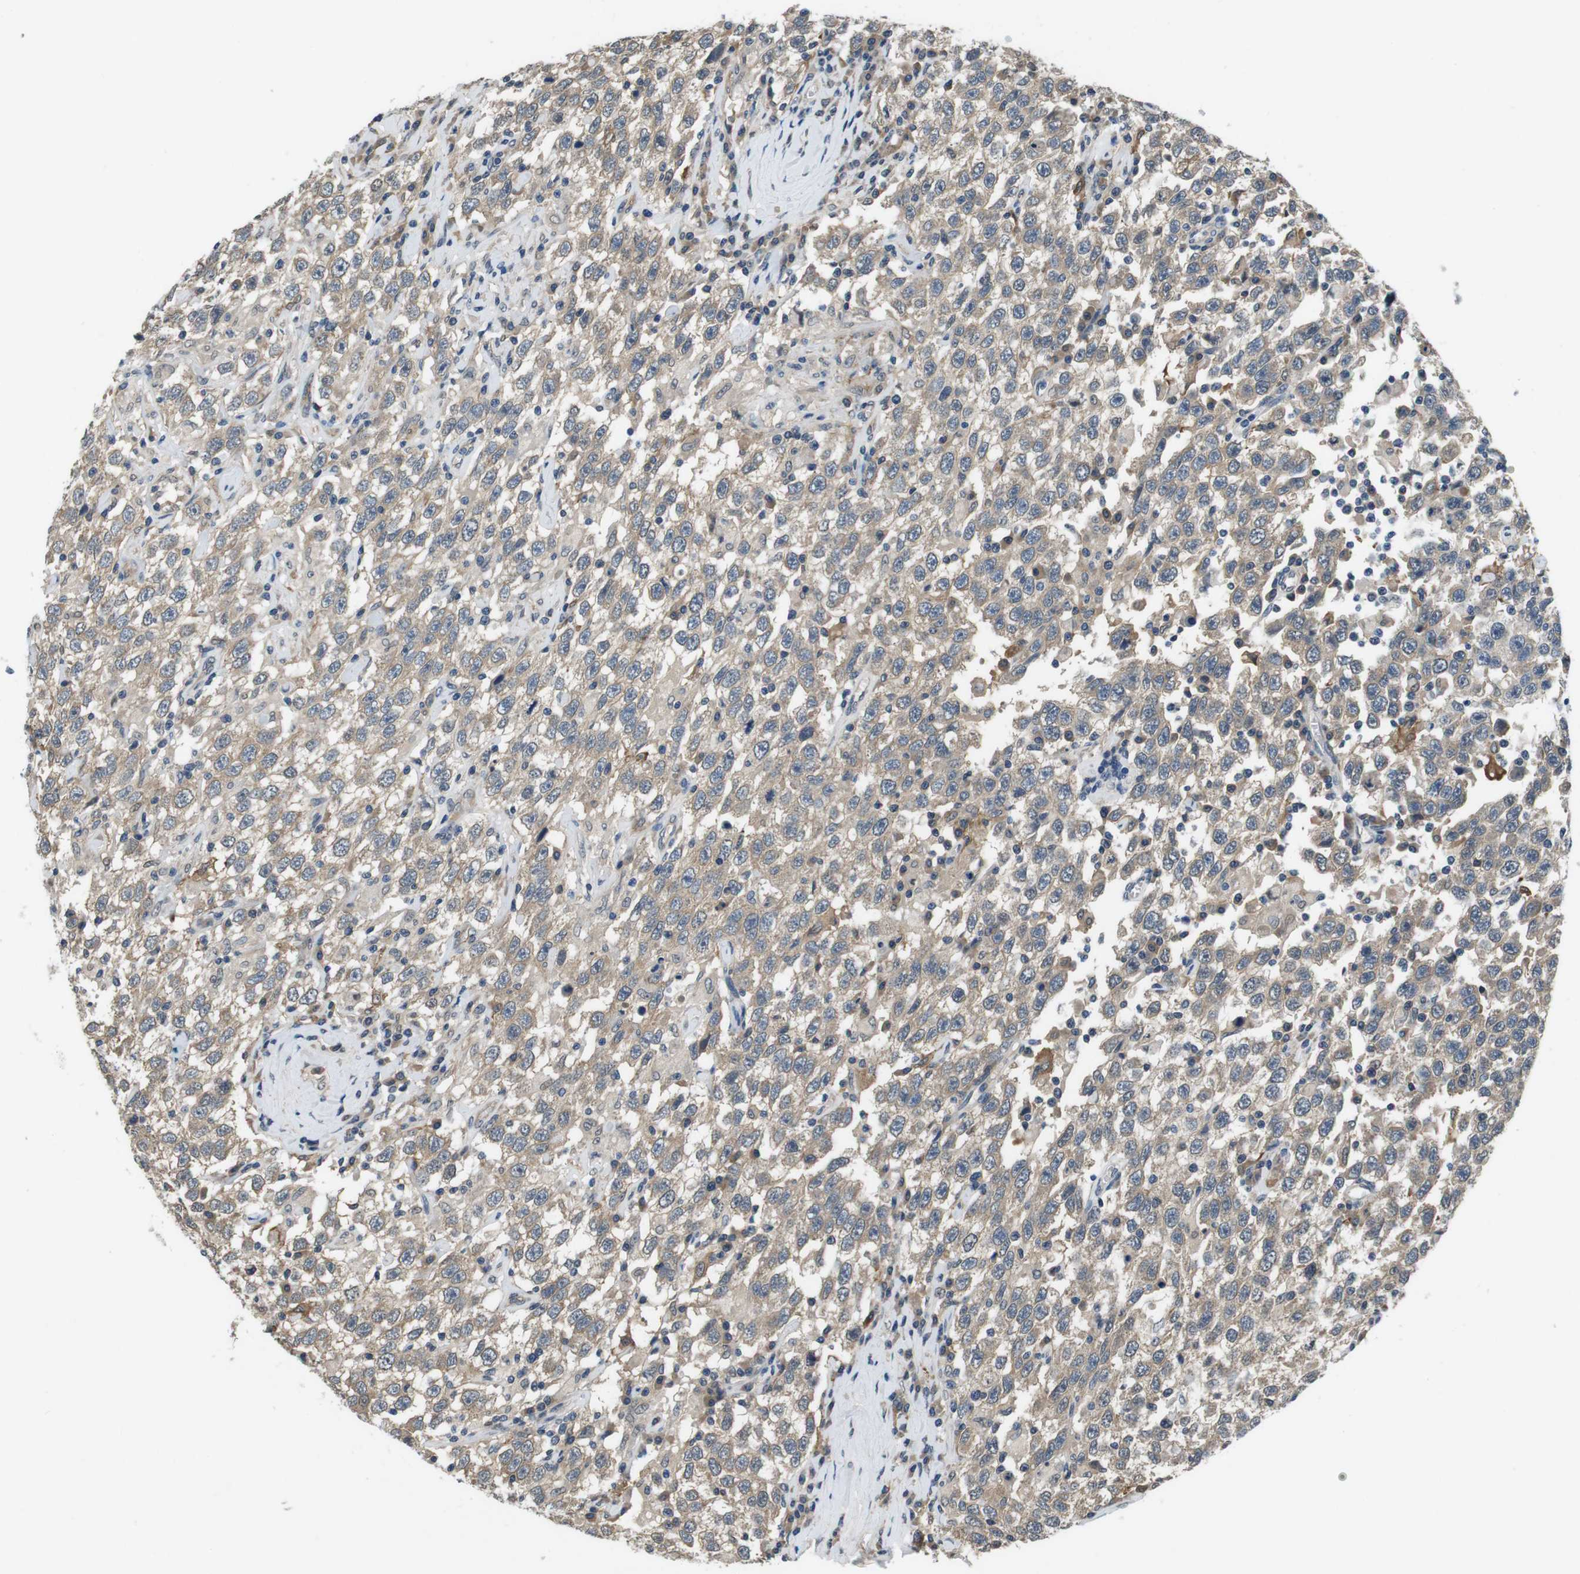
{"staining": {"intensity": "weak", "quantity": ">75%", "location": "cytoplasmic/membranous"}, "tissue": "testis cancer", "cell_type": "Tumor cells", "image_type": "cancer", "snomed": [{"axis": "morphology", "description": "Seminoma, NOS"}, {"axis": "topography", "description": "Testis"}], "caption": "DAB (3,3'-diaminobenzidine) immunohistochemical staining of seminoma (testis) exhibits weak cytoplasmic/membranous protein positivity in about >75% of tumor cells.", "gene": "CD163L1", "patient": {"sex": "male", "age": 41}}